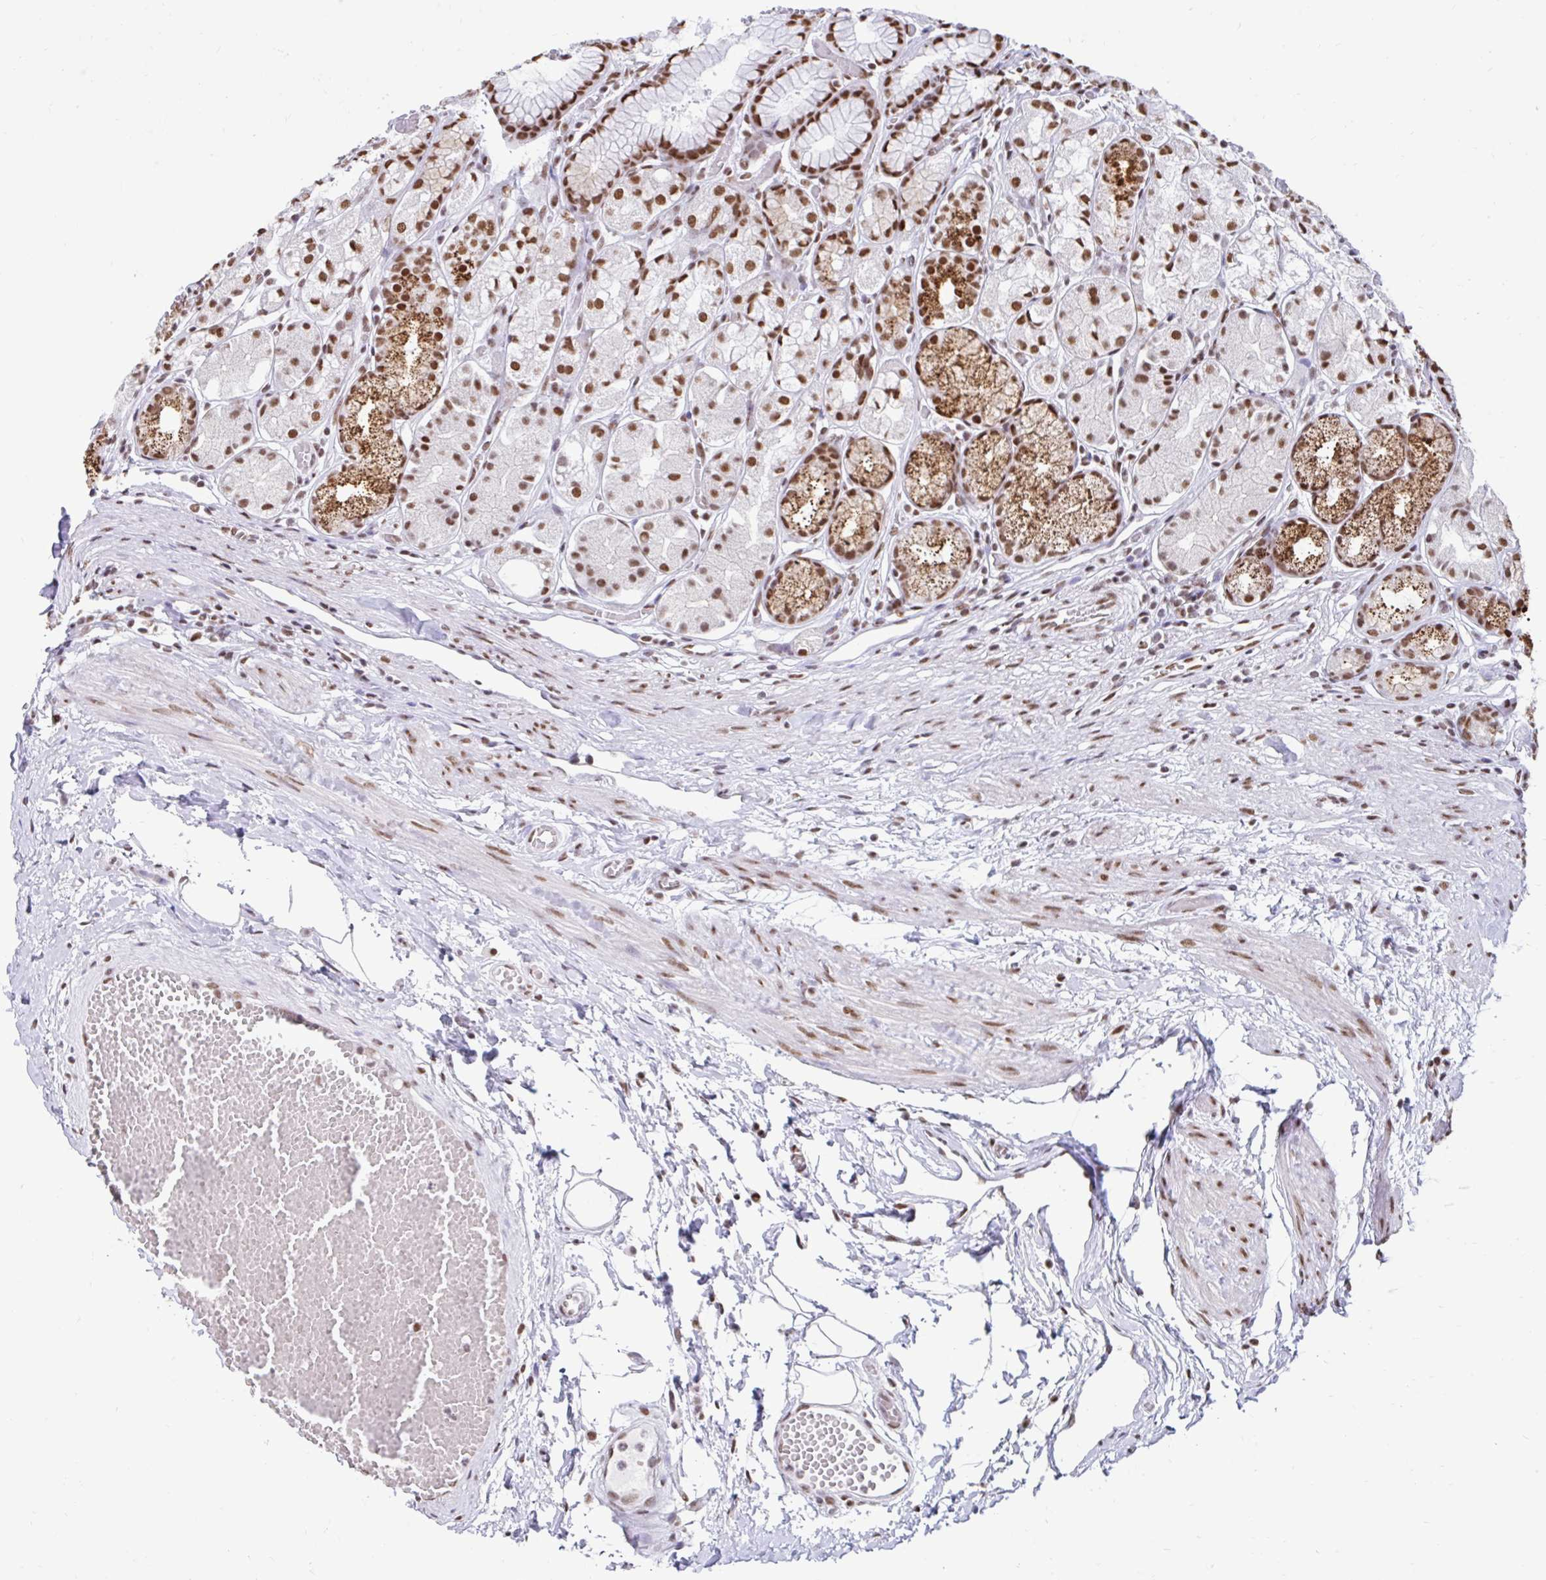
{"staining": {"intensity": "strong", "quantity": ">75%", "location": "cytoplasmic/membranous,nuclear"}, "tissue": "stomach", "cell_type": "Glandular cells", "image_type": "normal", "snomed": [{"axis": "morphology", "description": "Normal tissue, NOS"}, {"axis": "topography", "description": "Smooth muscle"}, {"axis": "topography", "description": "Stomach"}], "caption": "Protein expression analysis of benign stomach exhibits strong cytoplasmic/membranous,nuclear expression in about >75% of glandular cells.", "gene": "KHDRBS1", "patient": {"sex": "male", "age": 70}}